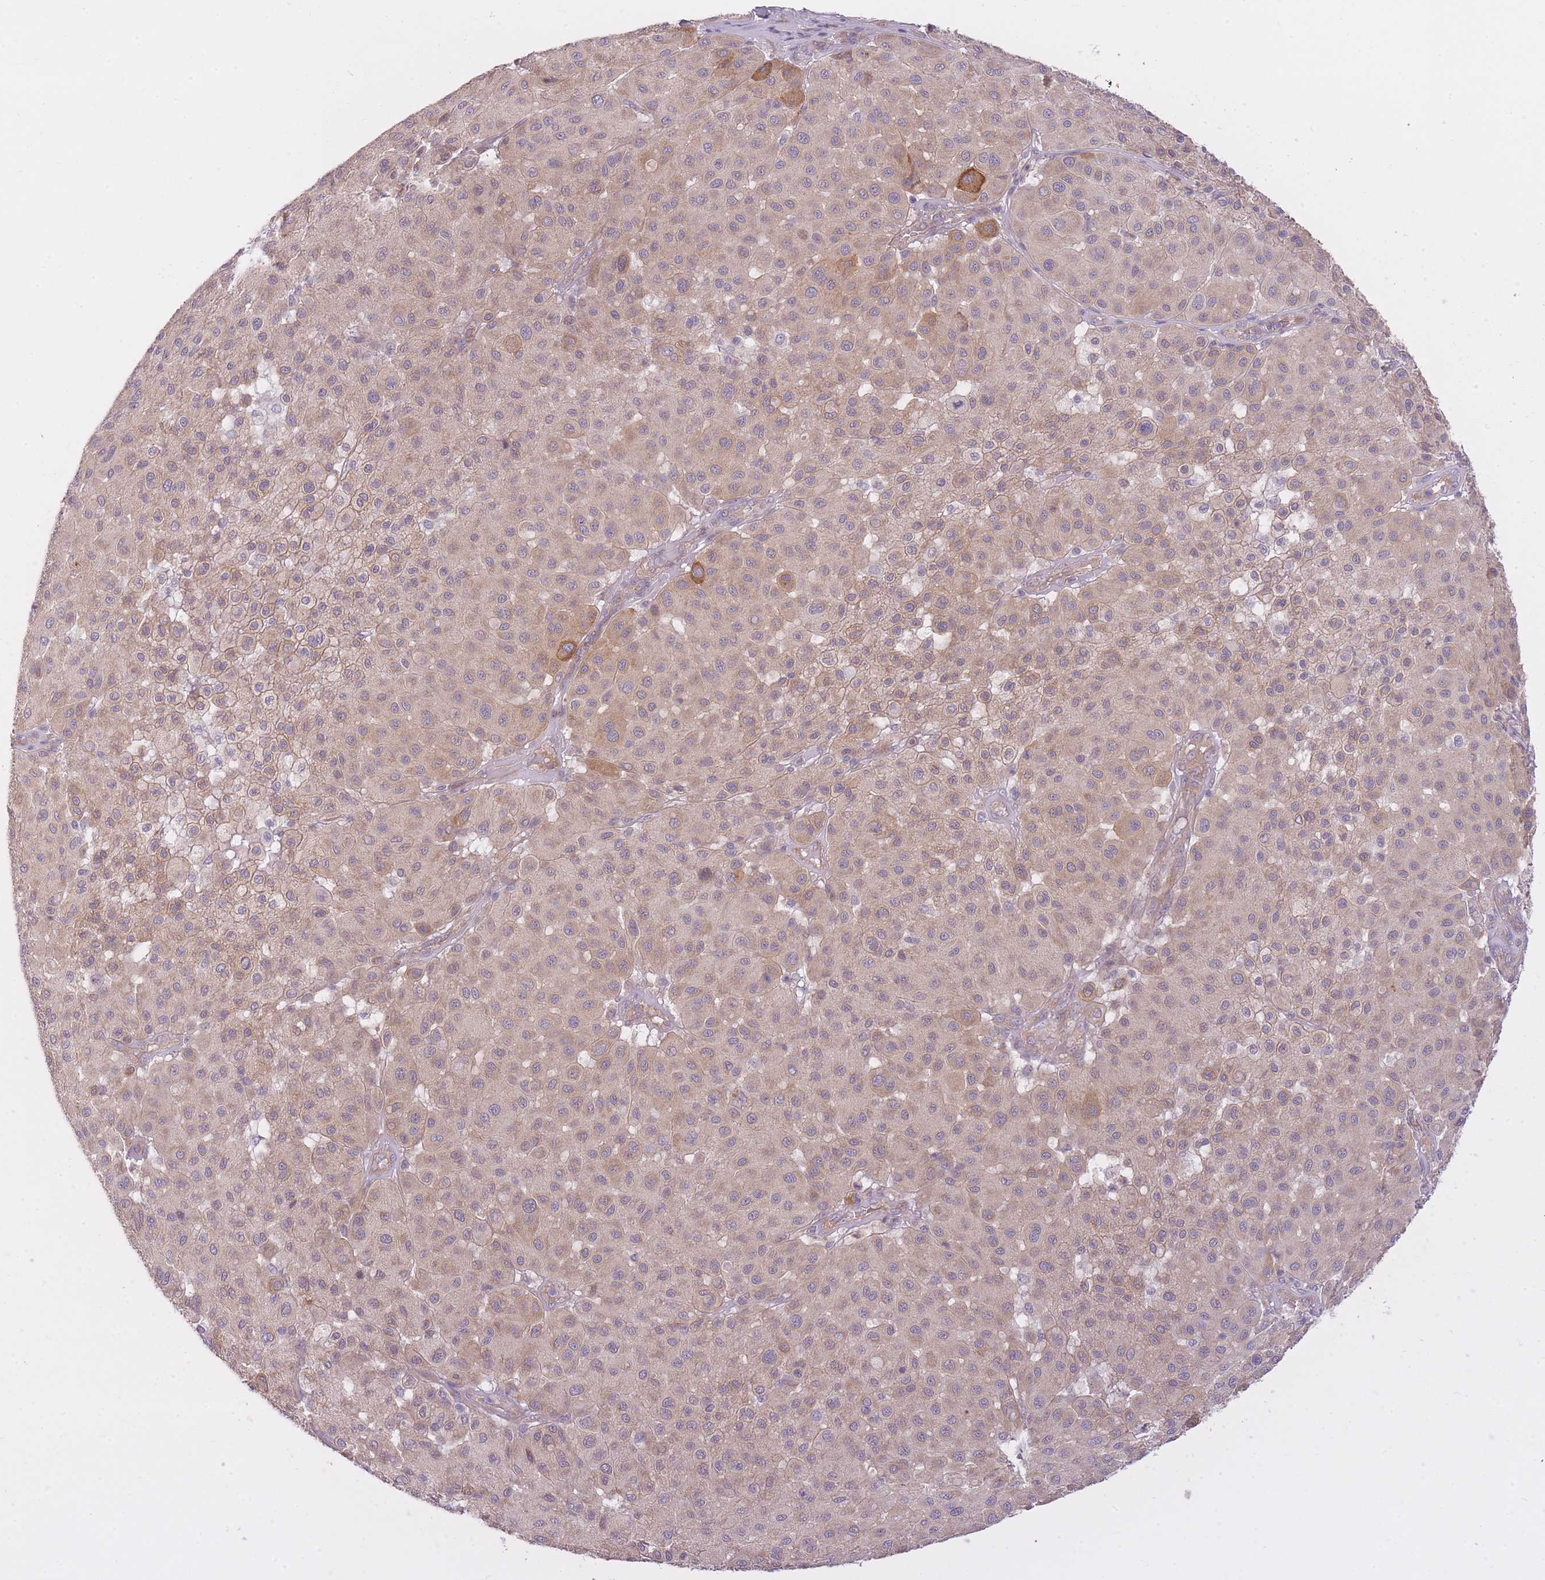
{"staining": {"intensity": "moderate", "quantity": "25%-75%", "location": "cytoplasmic/membranous"}, "tissue": "melanoma", "cell_type": "Tumor cells", "image_type": "cancer", "snomed": [{"axis": "morphology", "description": "Malignant melanoma, Metastatic site"}, {"axis": "topography", "description": "Smooth muscle"}], "caption": "About 25%-75% of tumor cells in human melanoma reveal moderate cytoplasmic/membranous protein expression as visualized by brown immunohistochemical staining.", "gene": "REV1", "patient": {"sex": "male", "age": 41}}